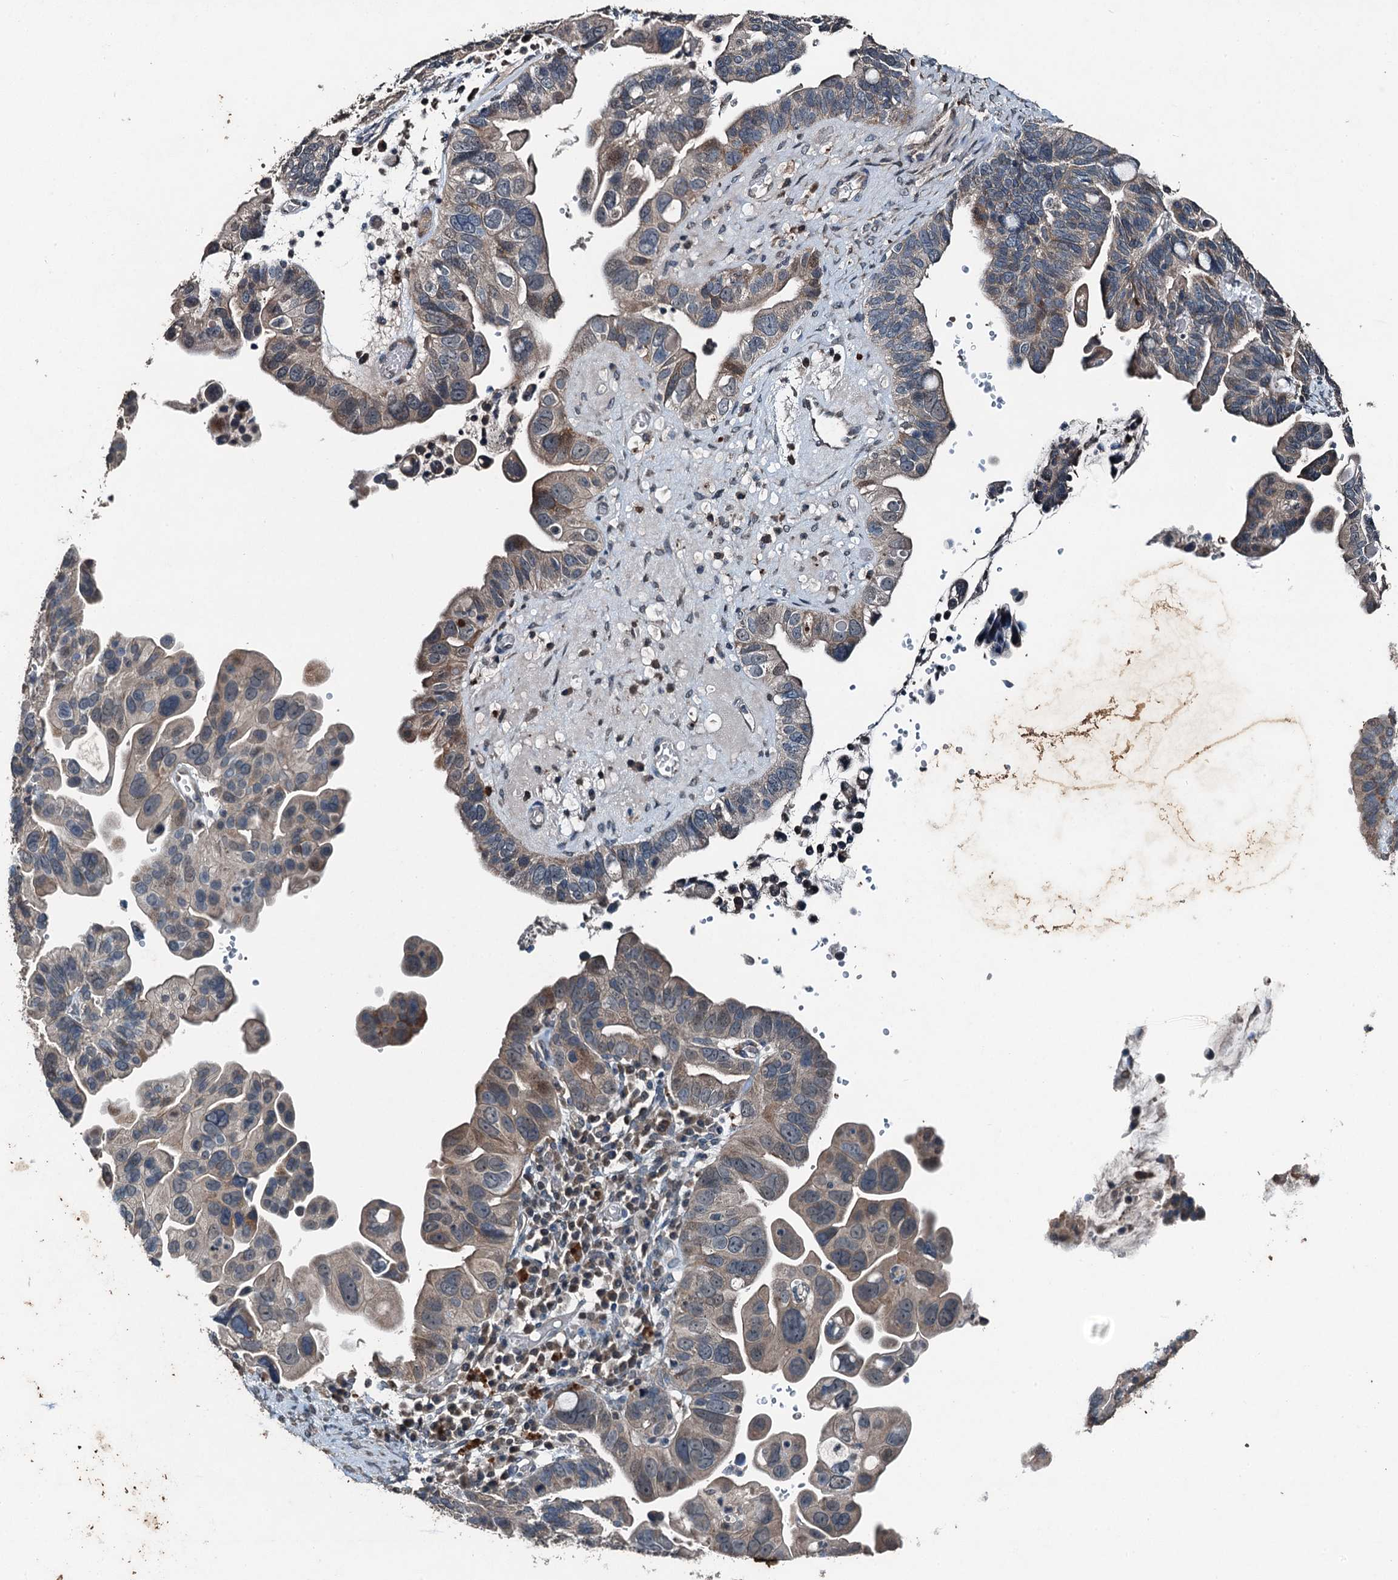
{"staining": {"intensity": "moderate", "quantity": "<25%", "location": "cytoplasmic/membranous"}, "tissue": "ovarian cancer", "cell_type": "Tumor cells", "image_type": "cancer", "snomed": [{"axis": "morphology", "description": "Cystadenocarcinoma, serous, NOS"}, {"axis": "topography", "description": "Ovary"}], "caption": "There is low levels of moderate cytoplasmic/membranous positivity in tumor cells of serous cystadenocarcinoma (ovarian), as demonstrated by immunohistochemical staining (brown color).", "gene": "TCTN1", "patient": {"sex": "female", "age": 56}}